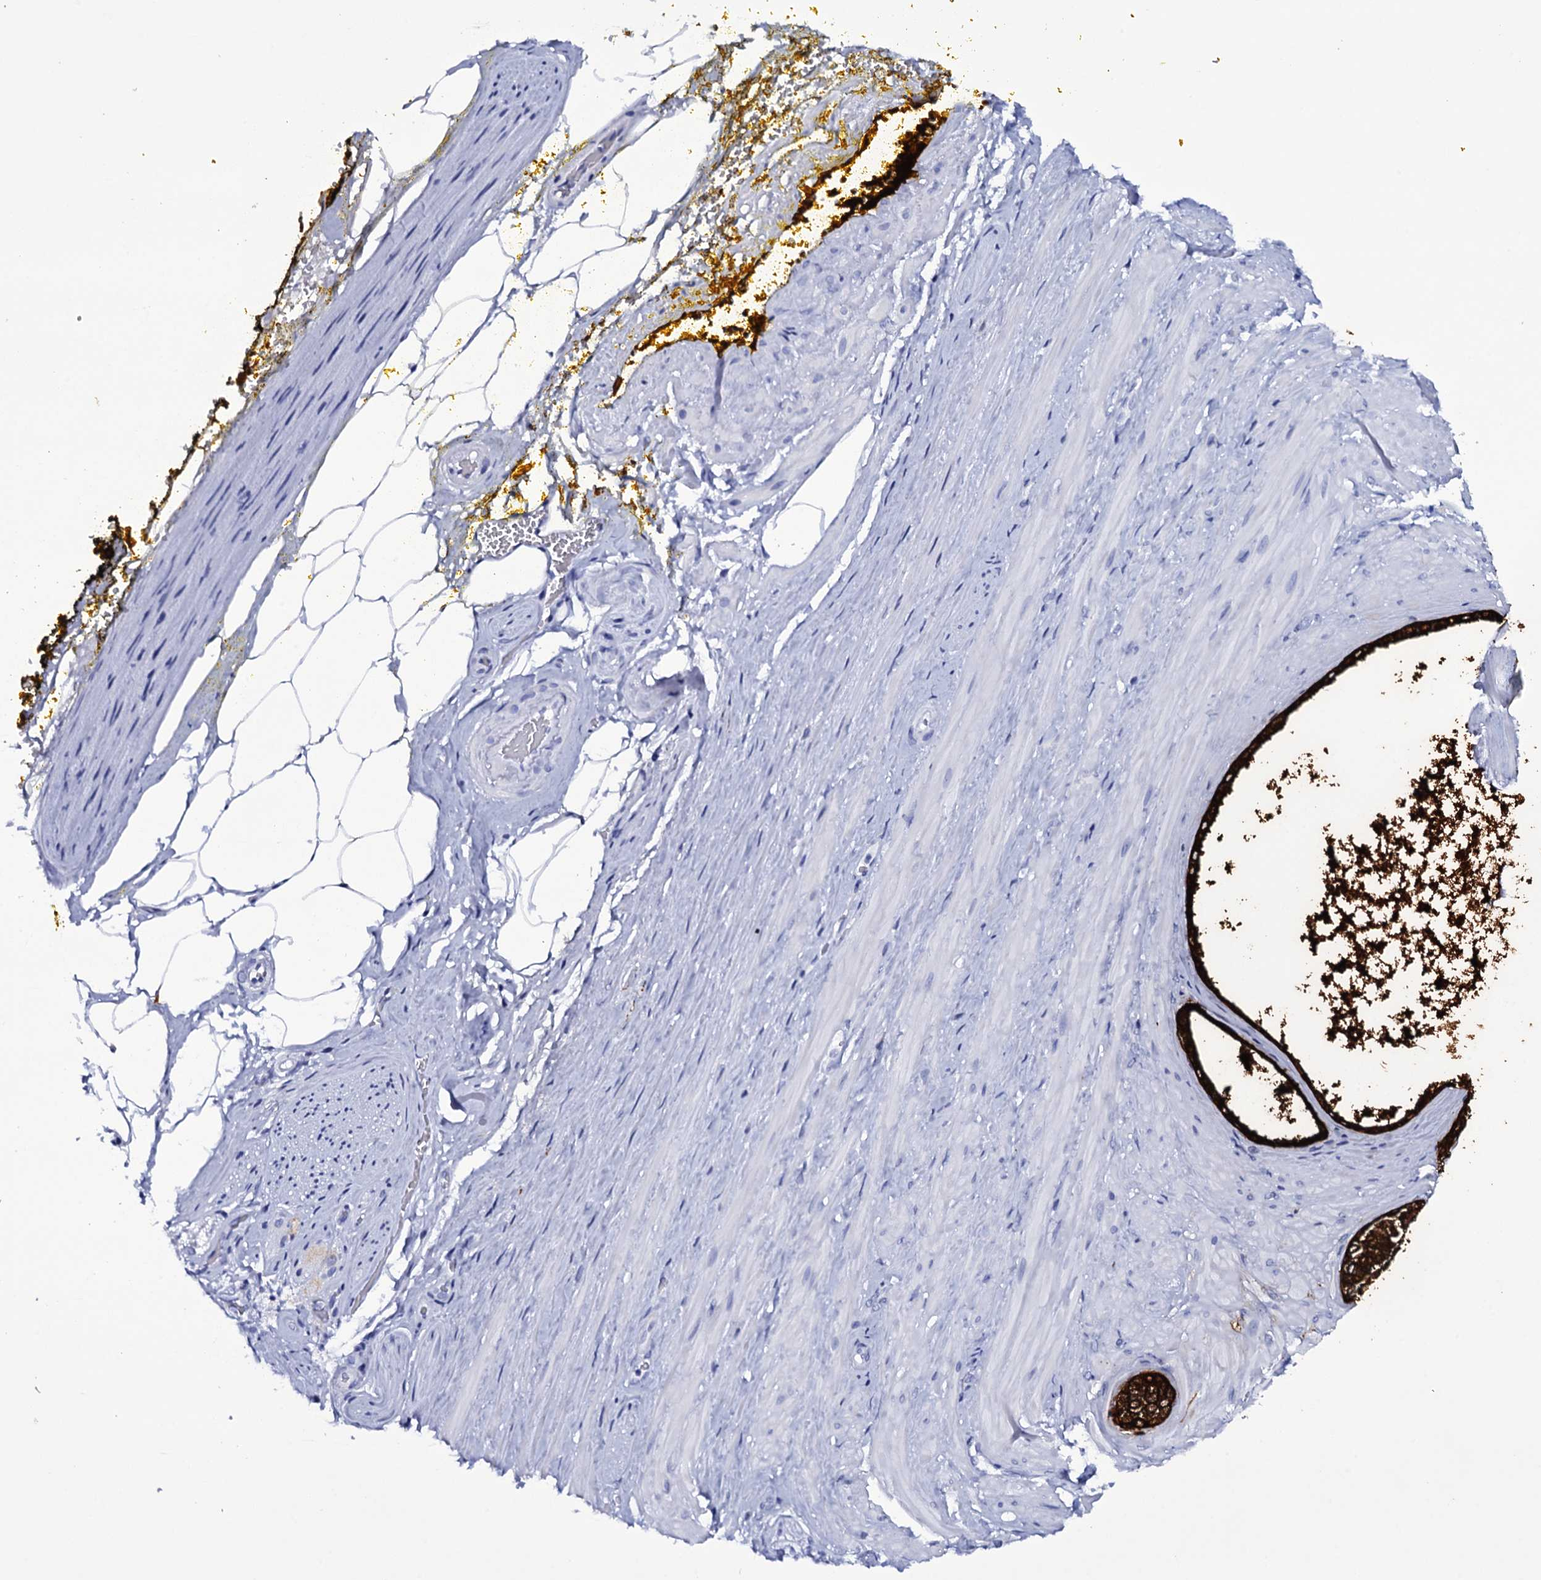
{"staining": {"intensity": "negative", "quantity": "none", "location": "none"}, "tissue": "adipose tissue", "cell_type": "Adipocytes", "image_type": "normal", "snomed": [{"axis": "morphology", "description": "Normal tissue, NOS"}, {"axis": "morphology", "description": "Adenocarcinoma, Low grade"}, {"axis": "topography", "description": "Prostate"}, {"axis": "topography", "description": "Peripheral nerve tissue"}], "caption": "Adipose tissue stained for a protein using immunohistochemistry (IHC) displays no expression adipocytes.", "gene": "ITPRID2", "patient": {"sex": "male", "age": 63}}